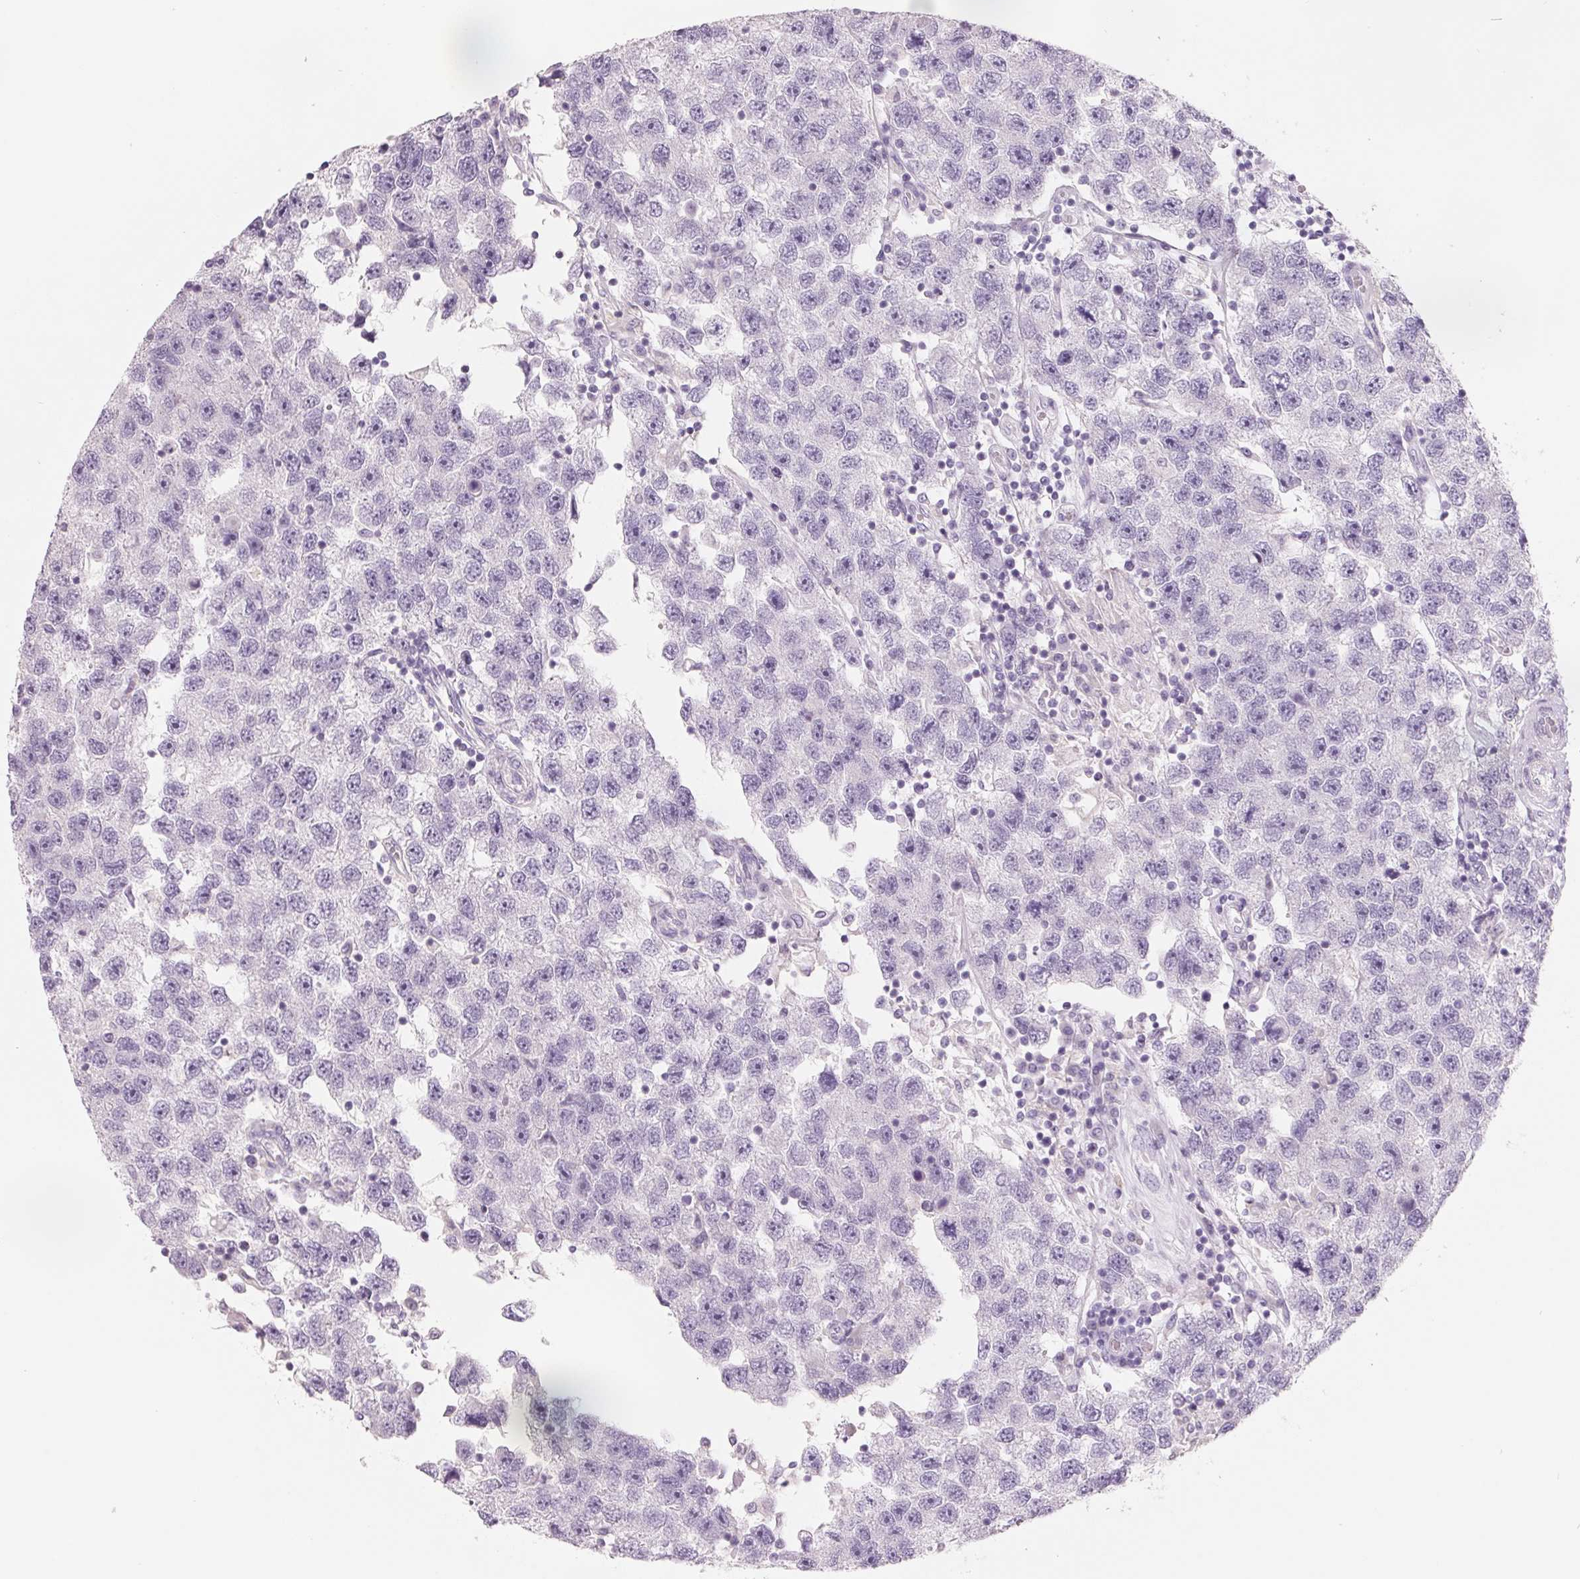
{"staining": {"intensity": "negative", "quantity": "none", "location": "none"}, "tissue": "testis cancer", "cell_type": "Tumor cells", "image_type": "cancer", "snomed": [{"axis": "morphology", "description": "Seminoma, NOS"}, {"axis": "topography", "description": "Testis"}], "caption": "An IHC photomicrograph of testis cancer (seminoma) is shown. There is no staining in tumor cells of testis cancer (seminoma).", "gene": "FTCD", "patient": {"sex": "male", "age": 26}}